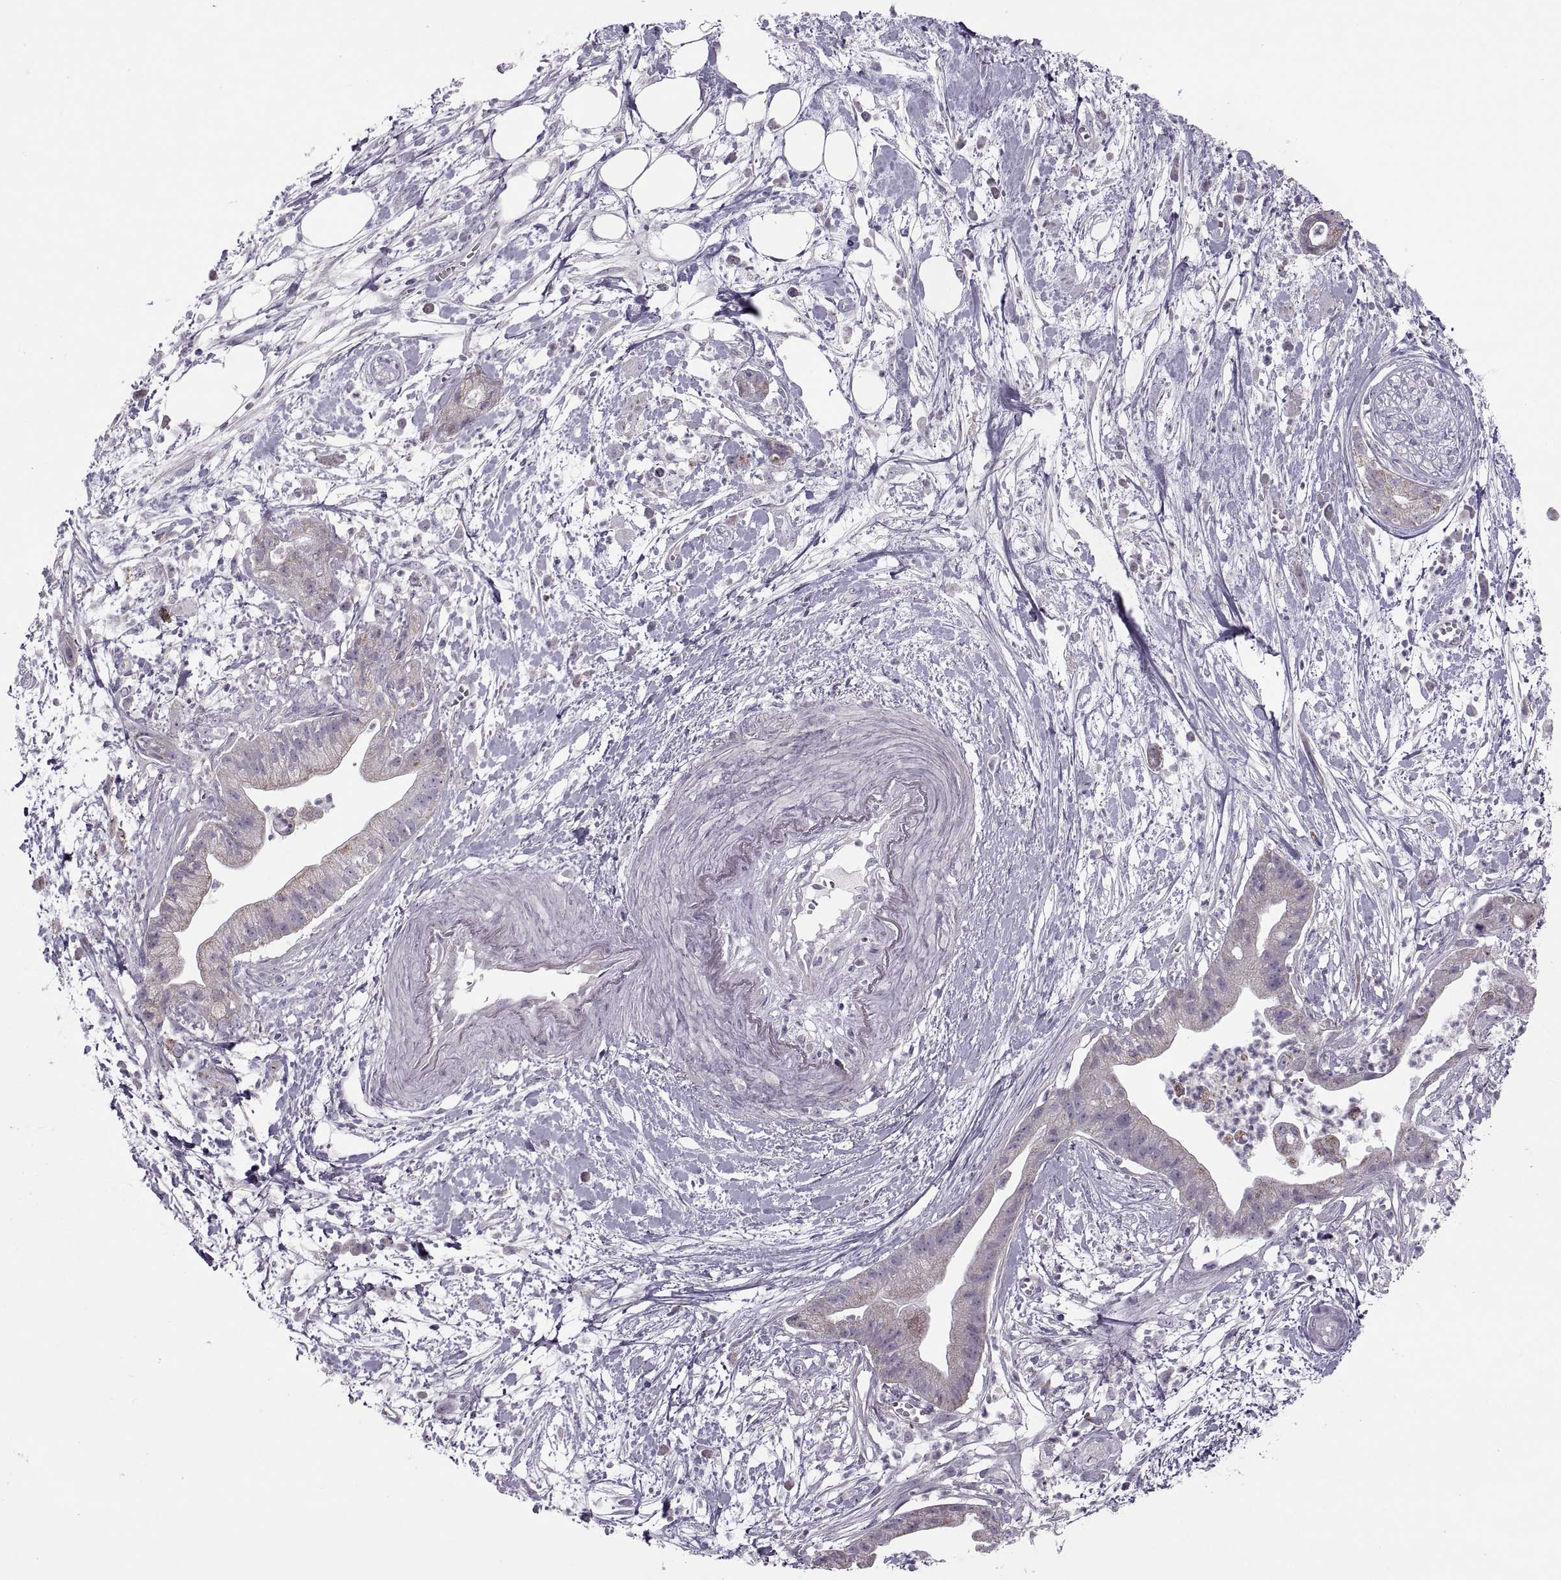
{"staining": {"intensity": "negative", "quantity": "none", "location": "none"}, "tissue": "pancreatic cancer", "cell_type": "Tumor cells", "image_type": "cancer", "snomed": [{"axis": "morphology", "description": "Normal tissue, NOS"}, {"axis": "morphology", "description": "Adenocarcinoma, NOS"}, {"axis": "topography", "description": "Lymph node"}, {"axis": "topography", "description": "Pancreas"}], "caption": "Immunohistochemistry (IHC) histopathology image of pancreatic cancer stained for a protein (brown), which exhibits no expression in tumor cells. (Immunohistochemistry (IHC), brightfield microscopy, high magnification).", "gene": "PIERCE1", "patient": {"sex": "female", "age": 58}}